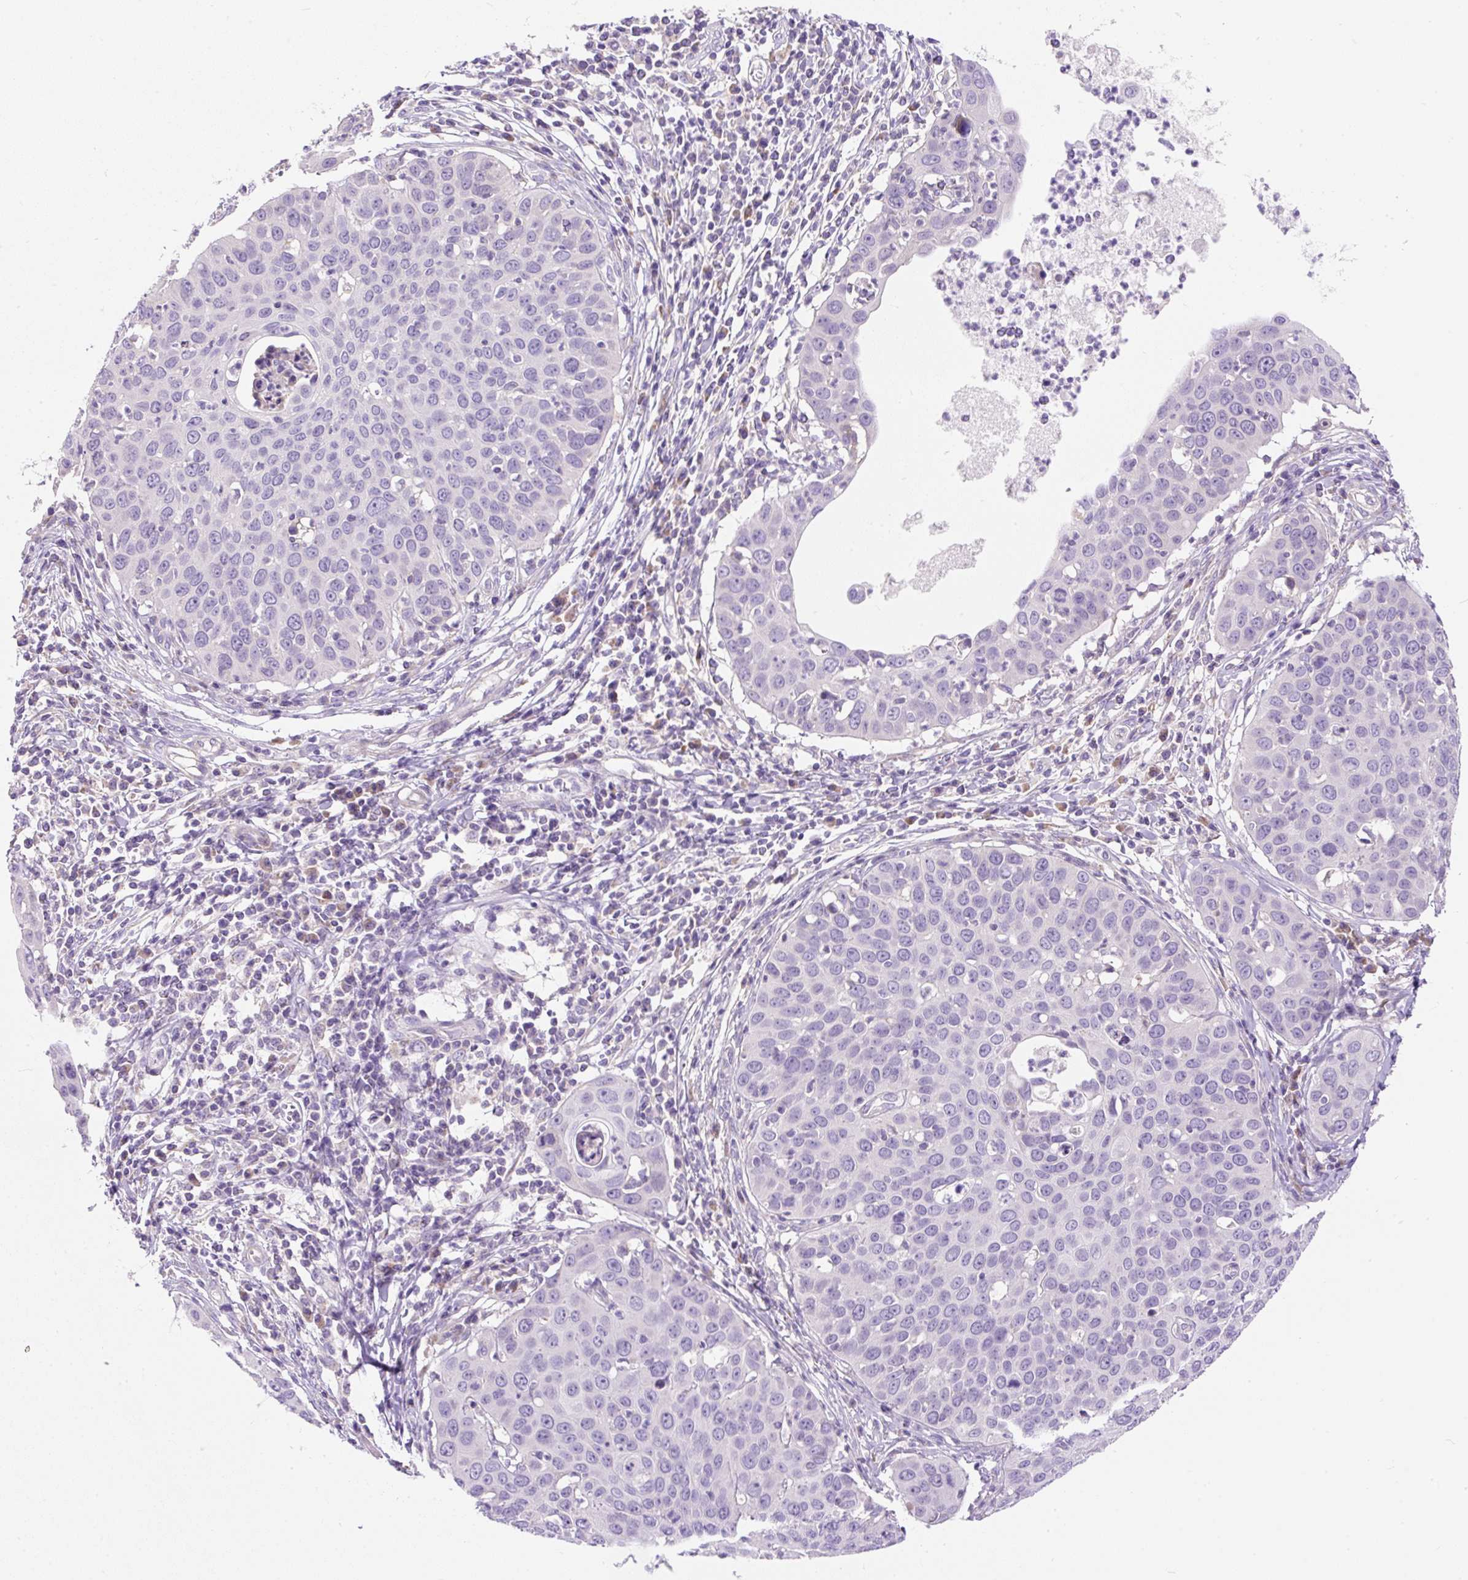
{"staining": {"intensity": "negative", "quantity": "none", "location": "none"}, "tissue": "cervical cancer", "cell_type": "Tumor cells", "image_type": "cancer", "snomed": [{"axis": "morphology", "description": "Squamous cell carcinoma, NOS"}, {"axis": "topography", "description": "Cervix"}], "caption": "A high-resolution micrograph shows immunohistochemistry (IHC) staining of cervical squamous cell carcinoma, which displays no significant staining in tumor cells.", "gene": "SUSD5", "patient": {"sex": "female", "age": 36}}